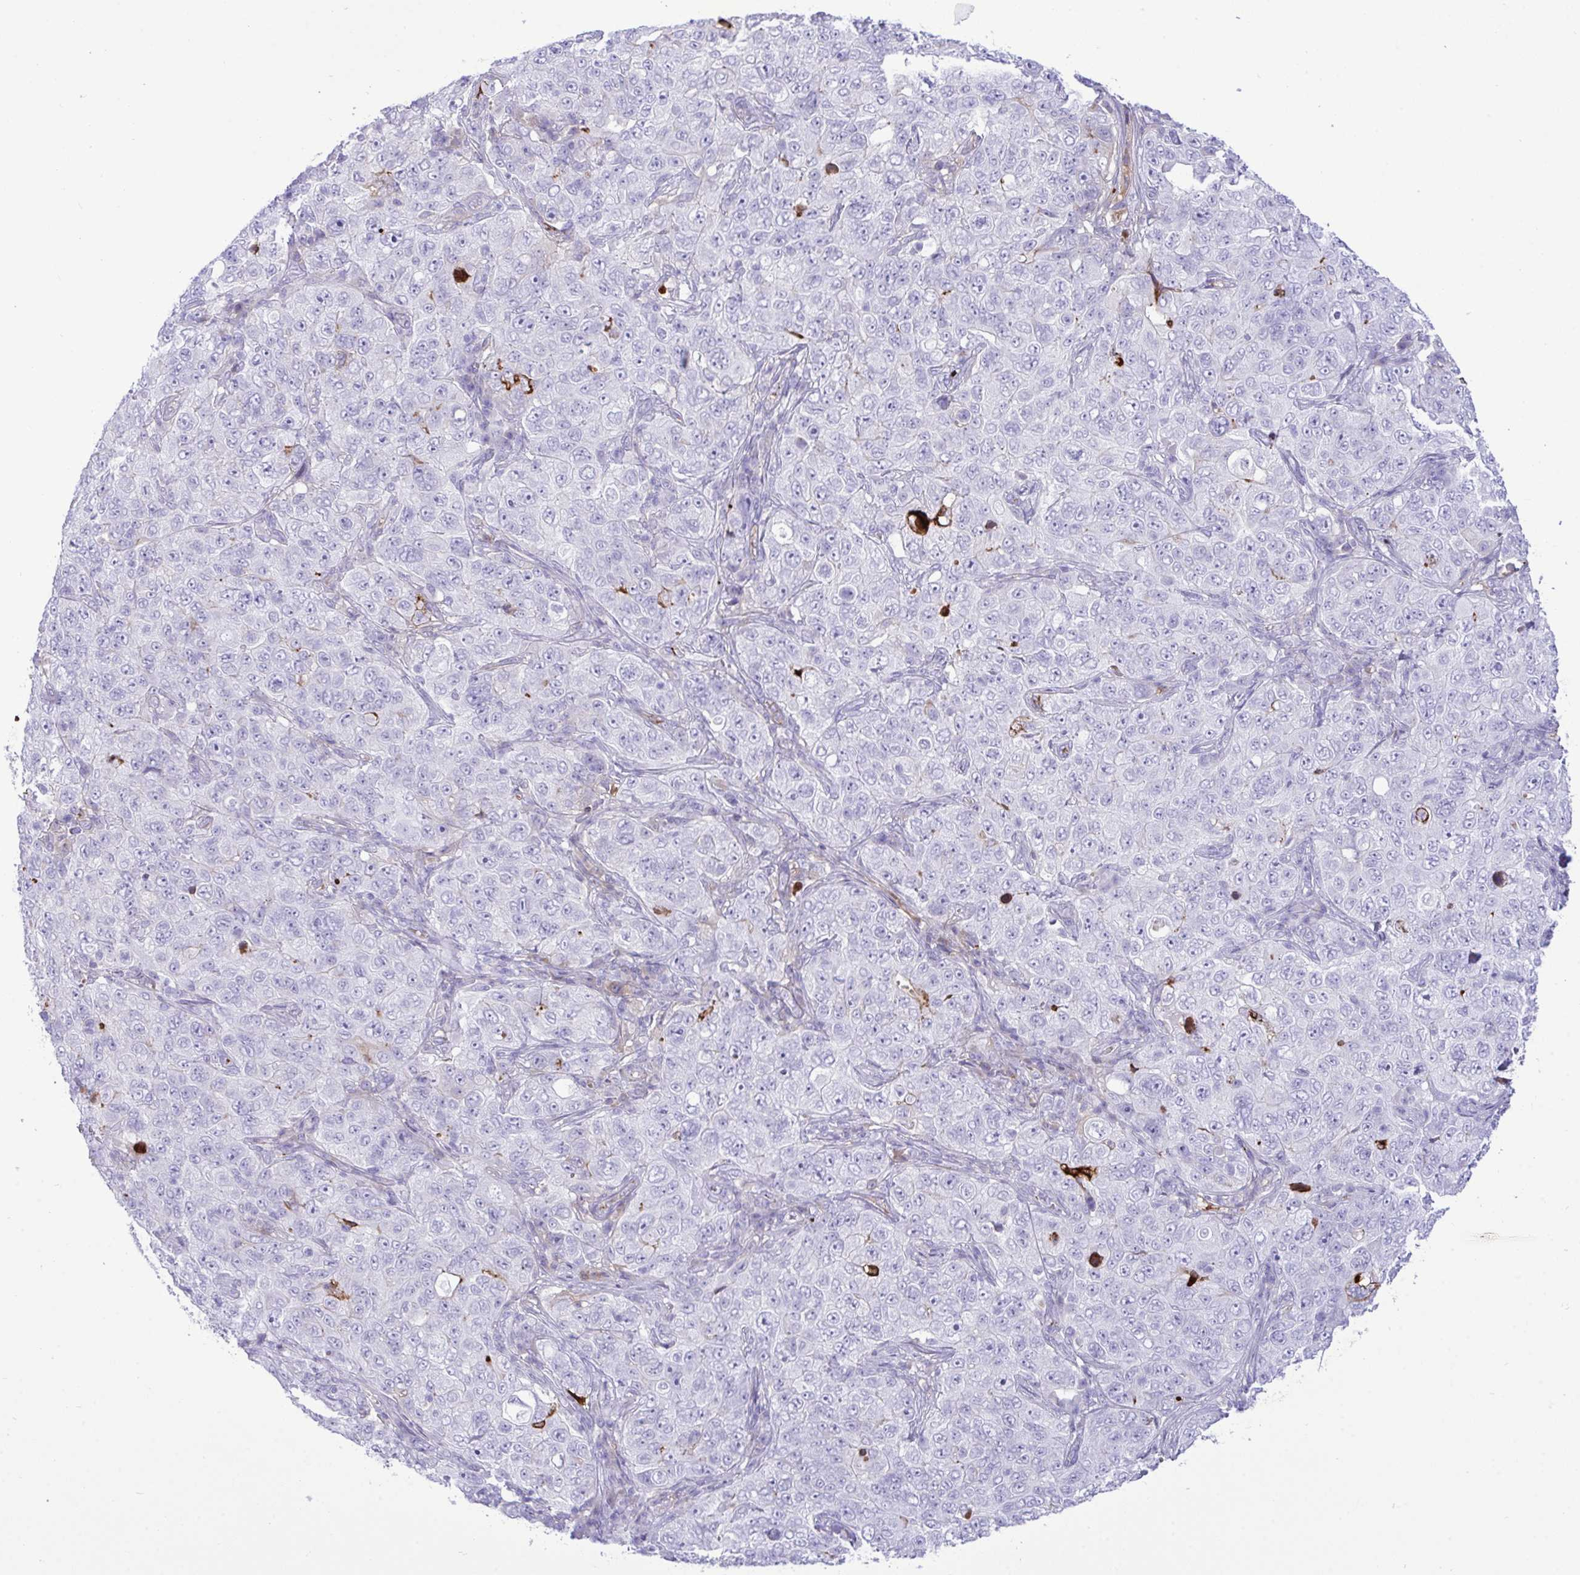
{"staining": {"intensity": "negative", "quantity": "none", "location": "none"}, "tissue": "pancreatic cancer", "cell_type": "Tumor cells", "image_type": "cancer", "snomed": [{"axis": "morphology", "description": "Adenocarcinoma, NOS"}, {"axis": "topography", "description": "Pancreas"}], "caption": "This is a image of immunohistochemistry staining of pancreatic cancer (adenocarcinoma), which shows no staining in tumor cells. Brightfield microscopy of IHC stained with DAB (3,3'-diaminobenzidine) (brown) and hematoxylin (blue), captured at high magnification.", "gene": "F2", "patient": {"sex": "male", "age": 68}}